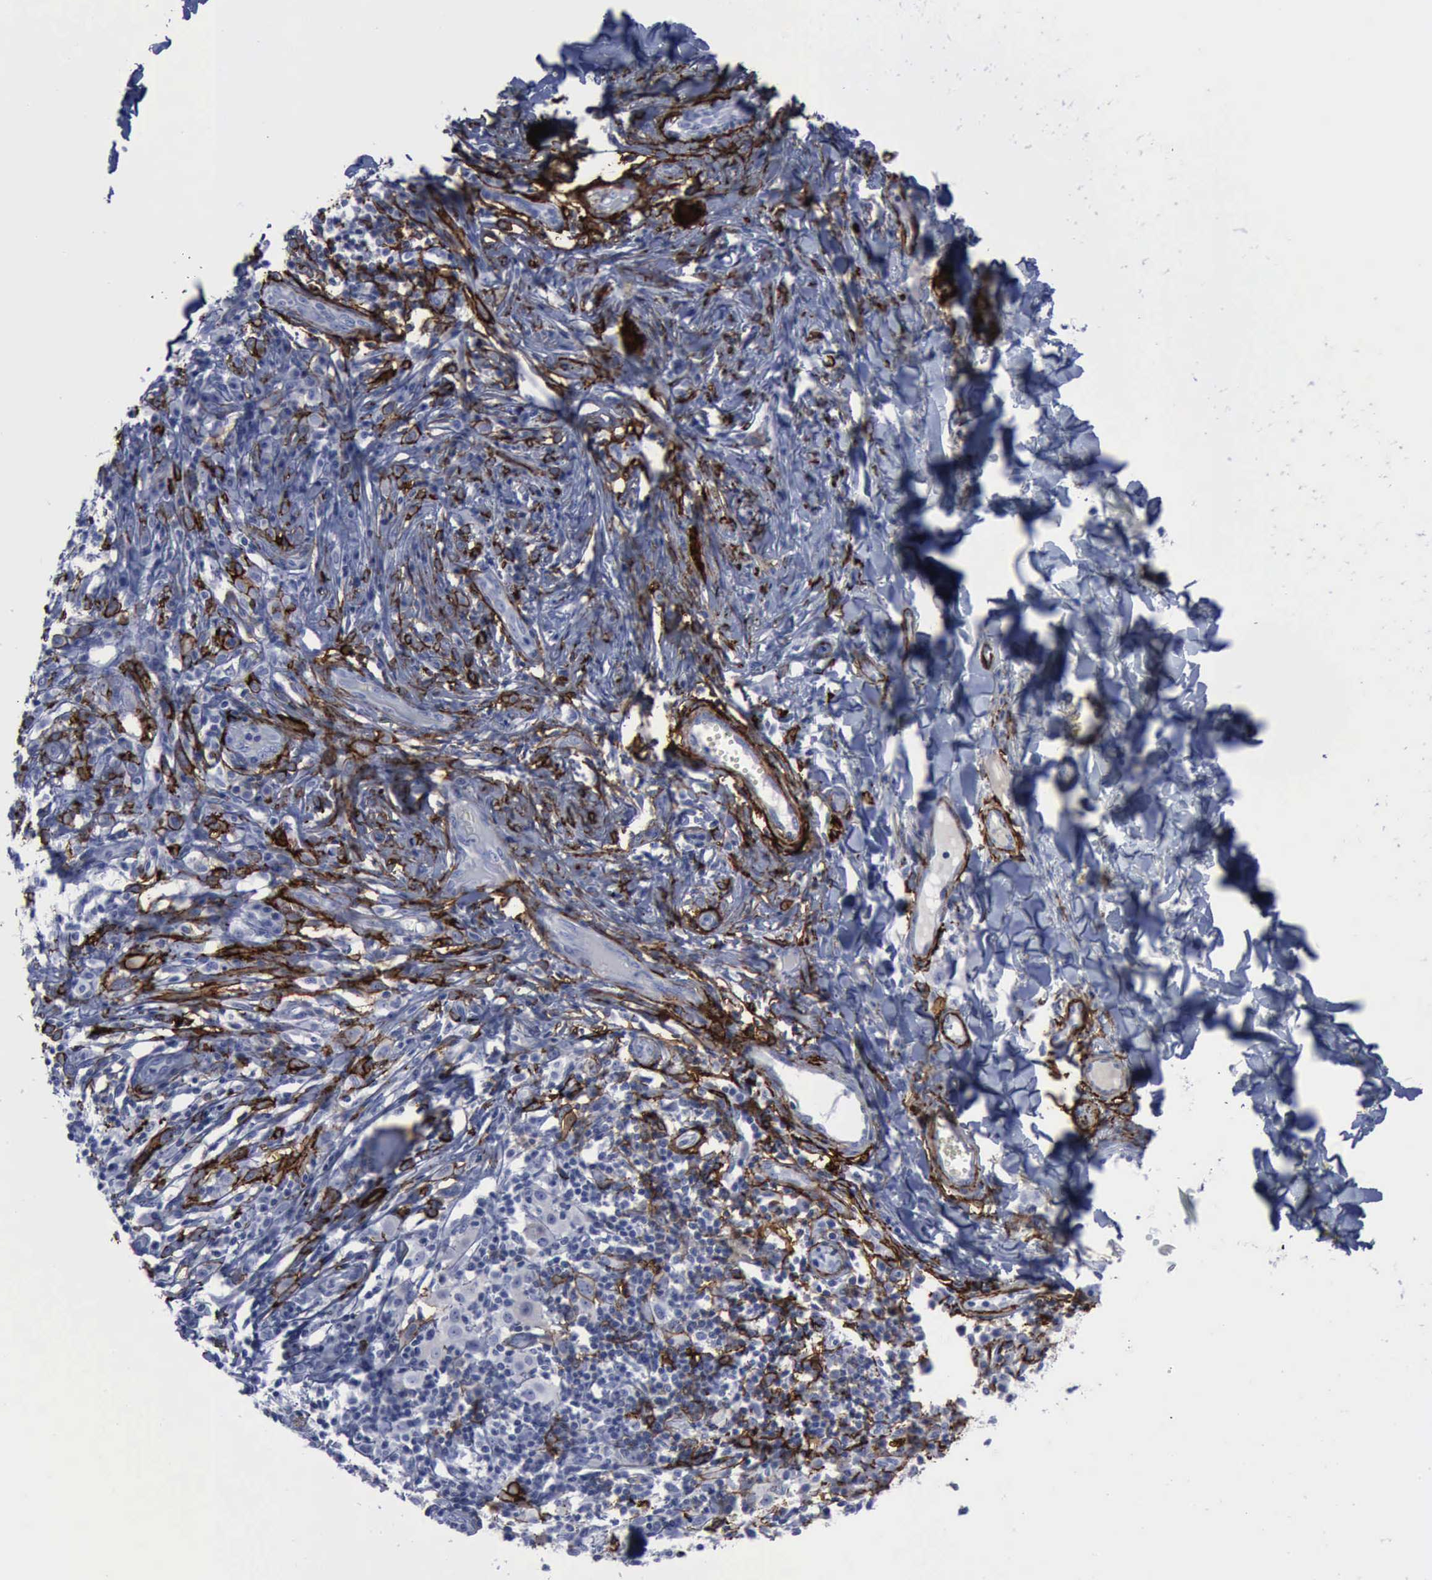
{"staining": {"intensity": "negative", "quantity": "none", "location": "none"}, "tissue": "melanoma", "cell_type": "Tumor cells", "image_type": "cancer", "snomed": [{"axis": "morphology", "description": "Malignant melanoma, NOS"}, {"axis": "topography", "description": "Skin"}], "caption": "This is an immunohistochemistry (IHC) micrograph of malignant melanoma. There is no expression in tumor cells.", "gene": "NGFR", "patient": {"sex": "female", "age": 52}}